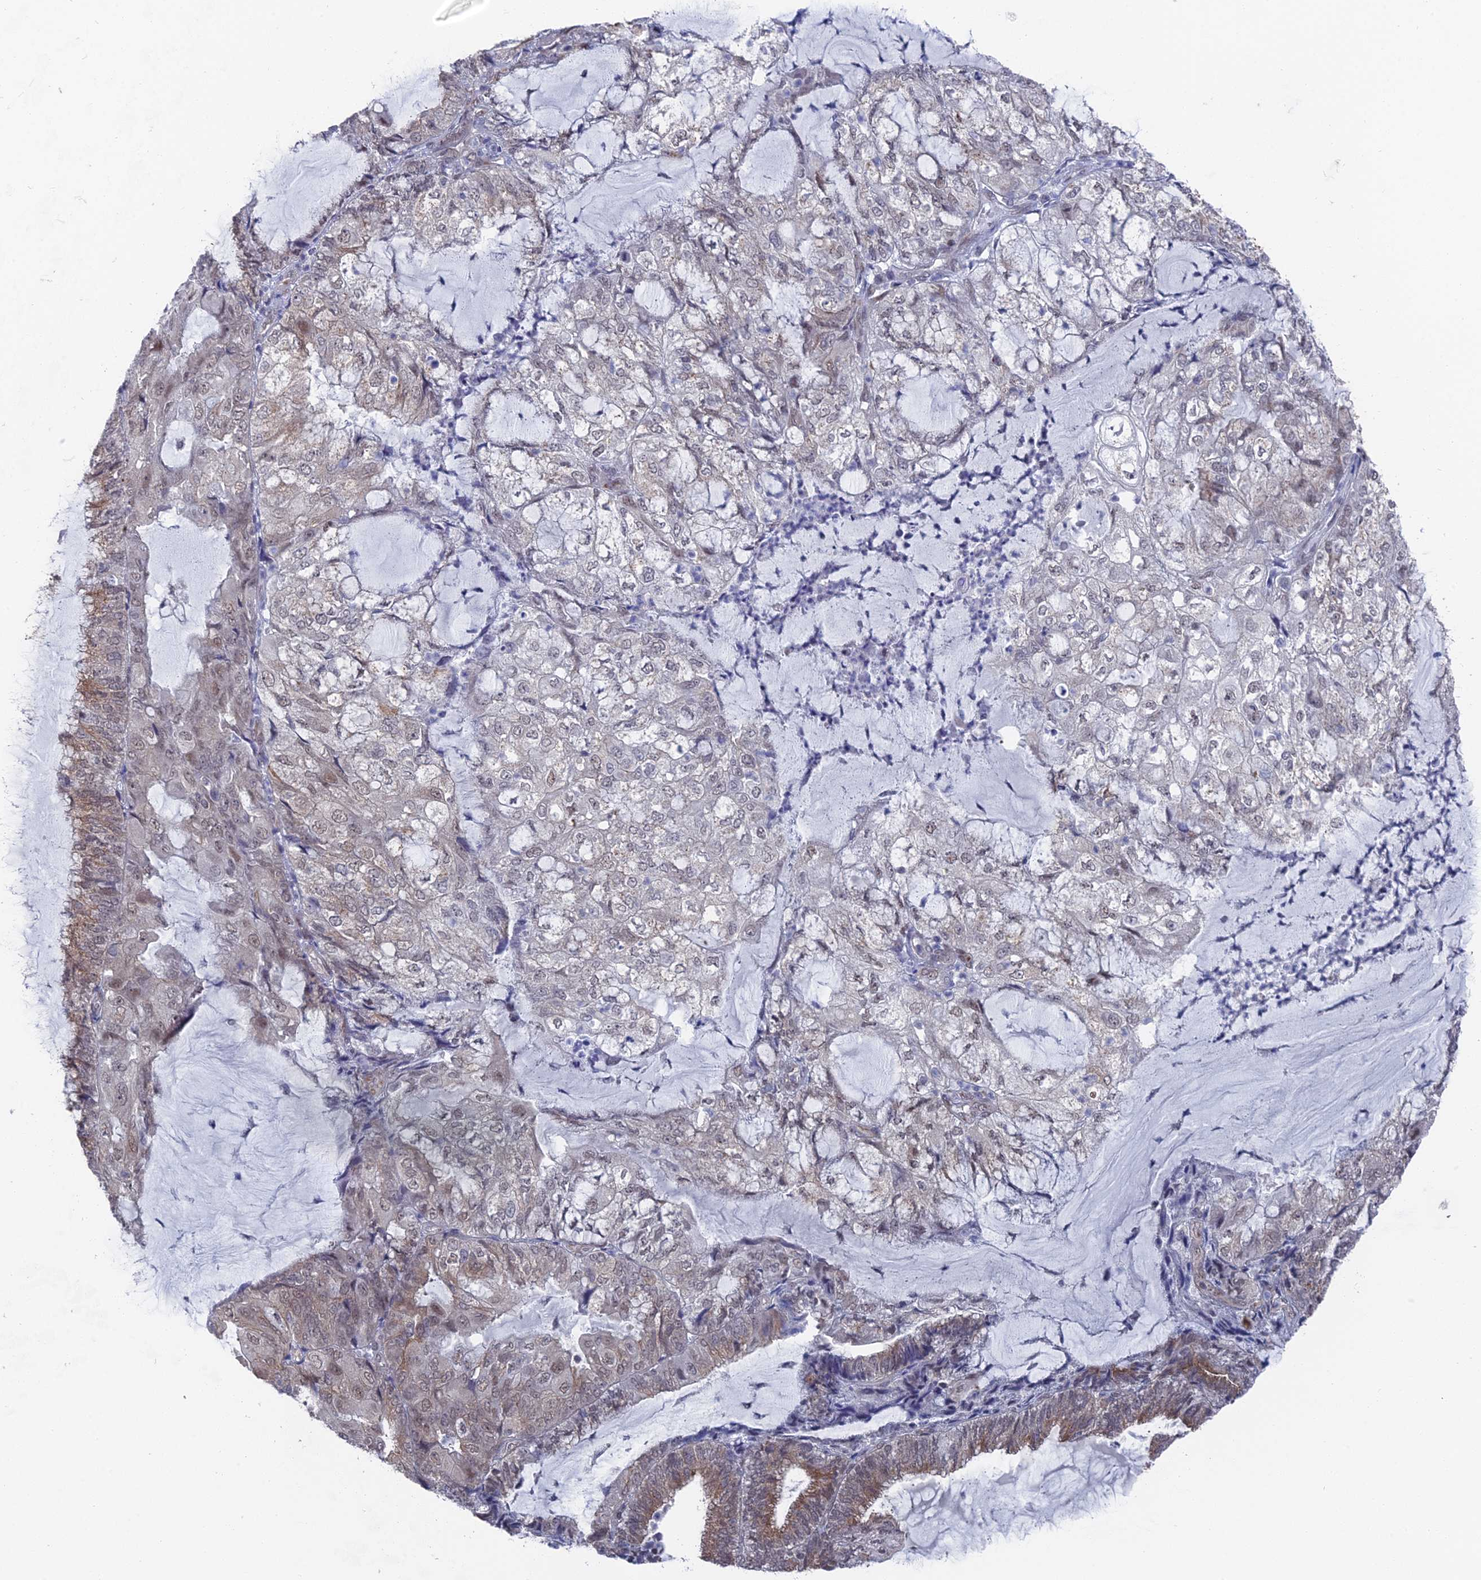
{"staining": {"intensity": "moderate", "quantity": "25%-75%", "location": "cytoplasmic/membranous"}, "tissue": "endometrial cancer", "cell_type": "Tumor cells", "image_type": "cancer", "snomed": [{"axis": "morphology", "description": "Adenocarcinoma, NOS"}, {"axis": "topography", "description": "Endometrium"}], "caption": "Approximately 25%-75% of tumor cells in human adenocarcinoma (endometrial) reveal moderate cytoplasmic/membranous protein positivity as visualized by brown immunohistochemical staining.", "gene": "FHIP2A", "patient": {"sex": "female", "age": 81}}